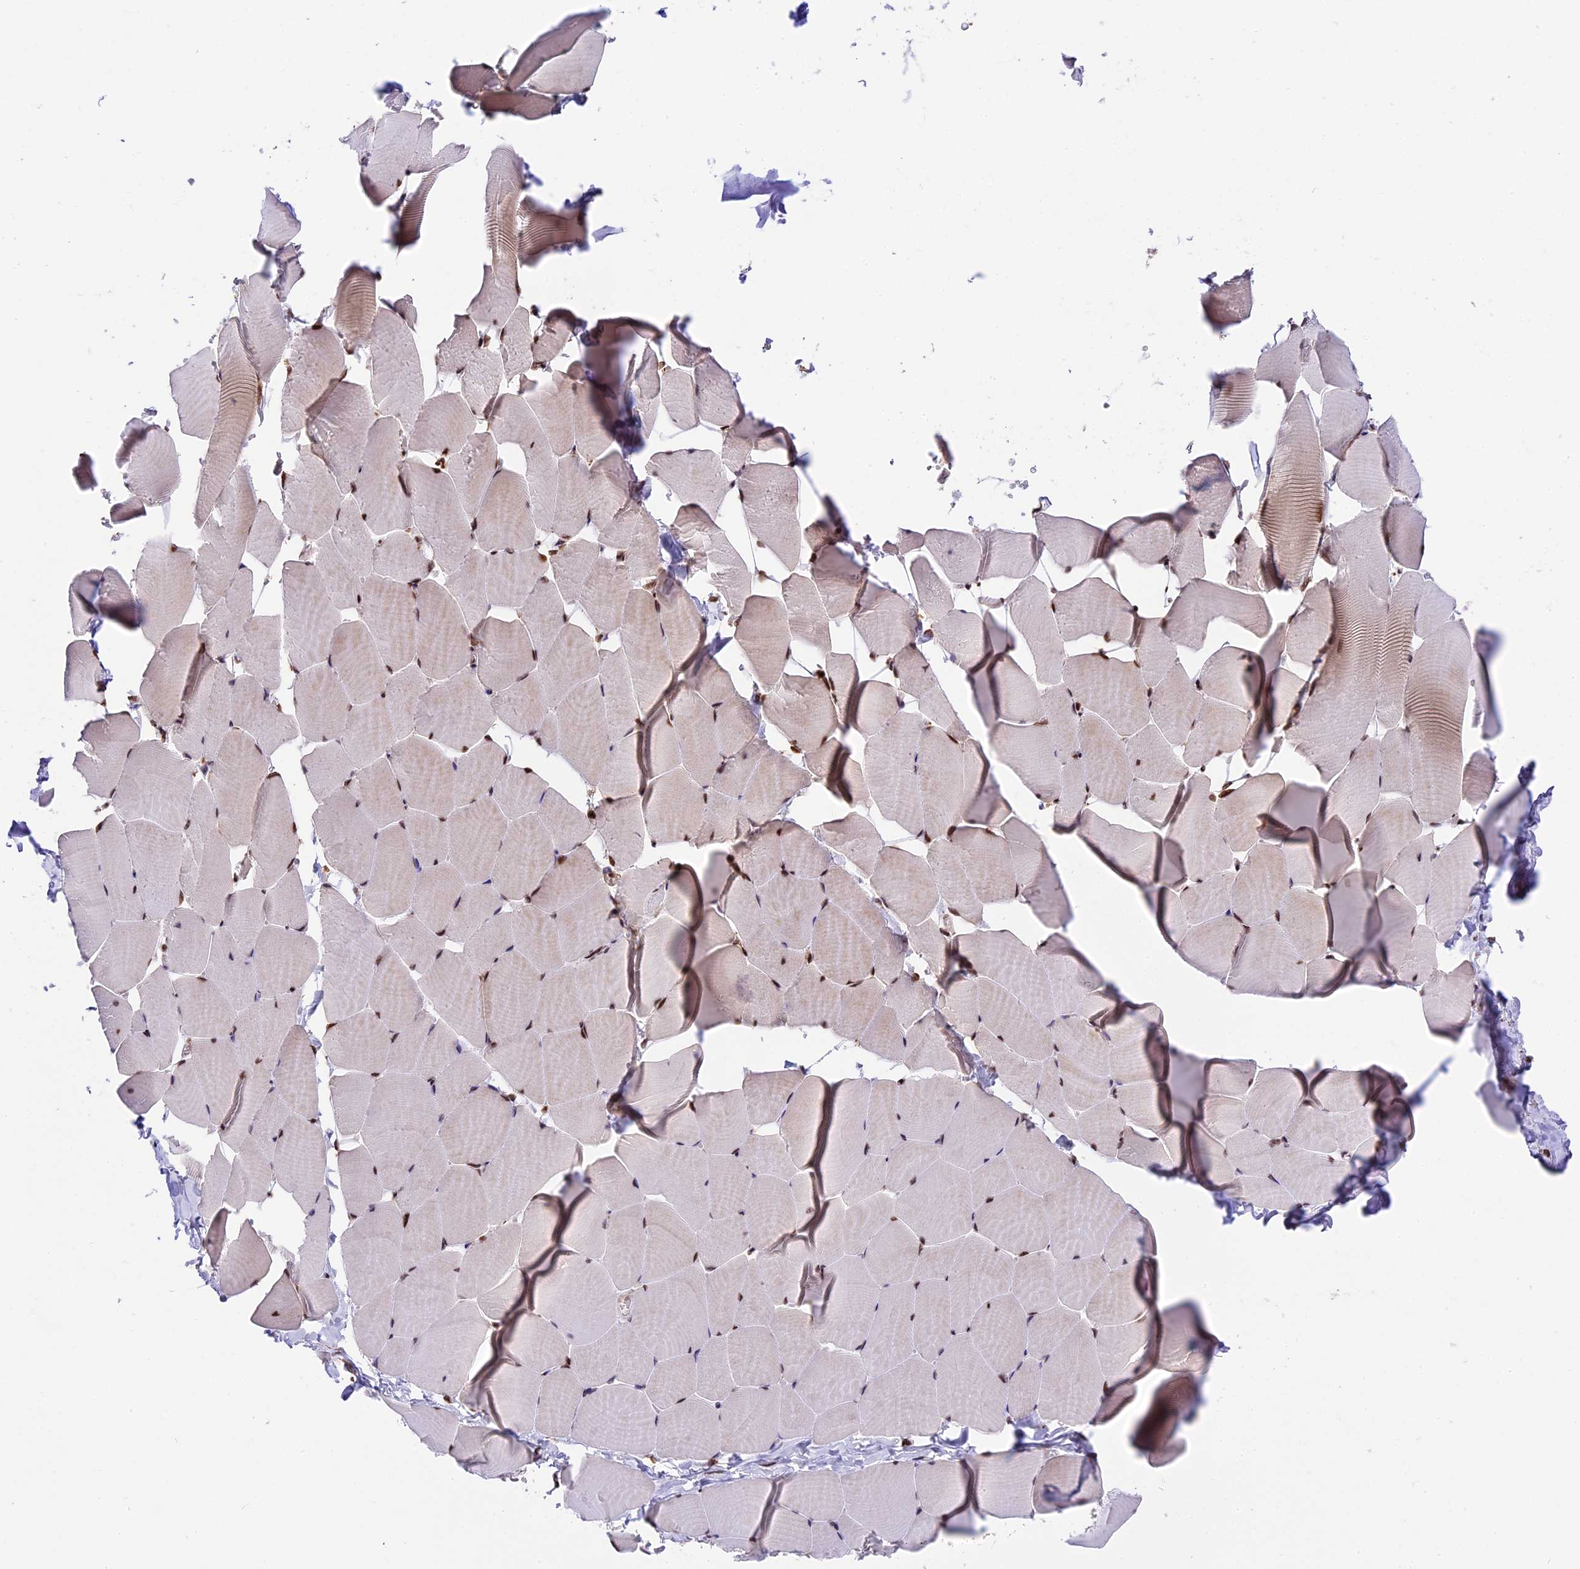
{"staining": {"intensity": "strong", "quantity": "25%-75%", "location": "nuclear"}, "tissue": "skeletal muscle", "cell_type": "Myocytes", "image_type": "normal", "snomed": [{"axis": "morphology", "description": "Normal tissue, NOS"}, {"axis": "topography", "description": "Skeletal muscle"}], "caption": "Immunohistochemical staining of normal human skeletal muscle demonstrates high levels of strong nuclear expression in approximately 25%-75% of myocytes. (DAB (3,3'-diaminobenzidine) IHC, brown staining for protein, blue staining for nuclei).", "gene": "RAMACL", "patient": {"sex": "male", "age": 25}}